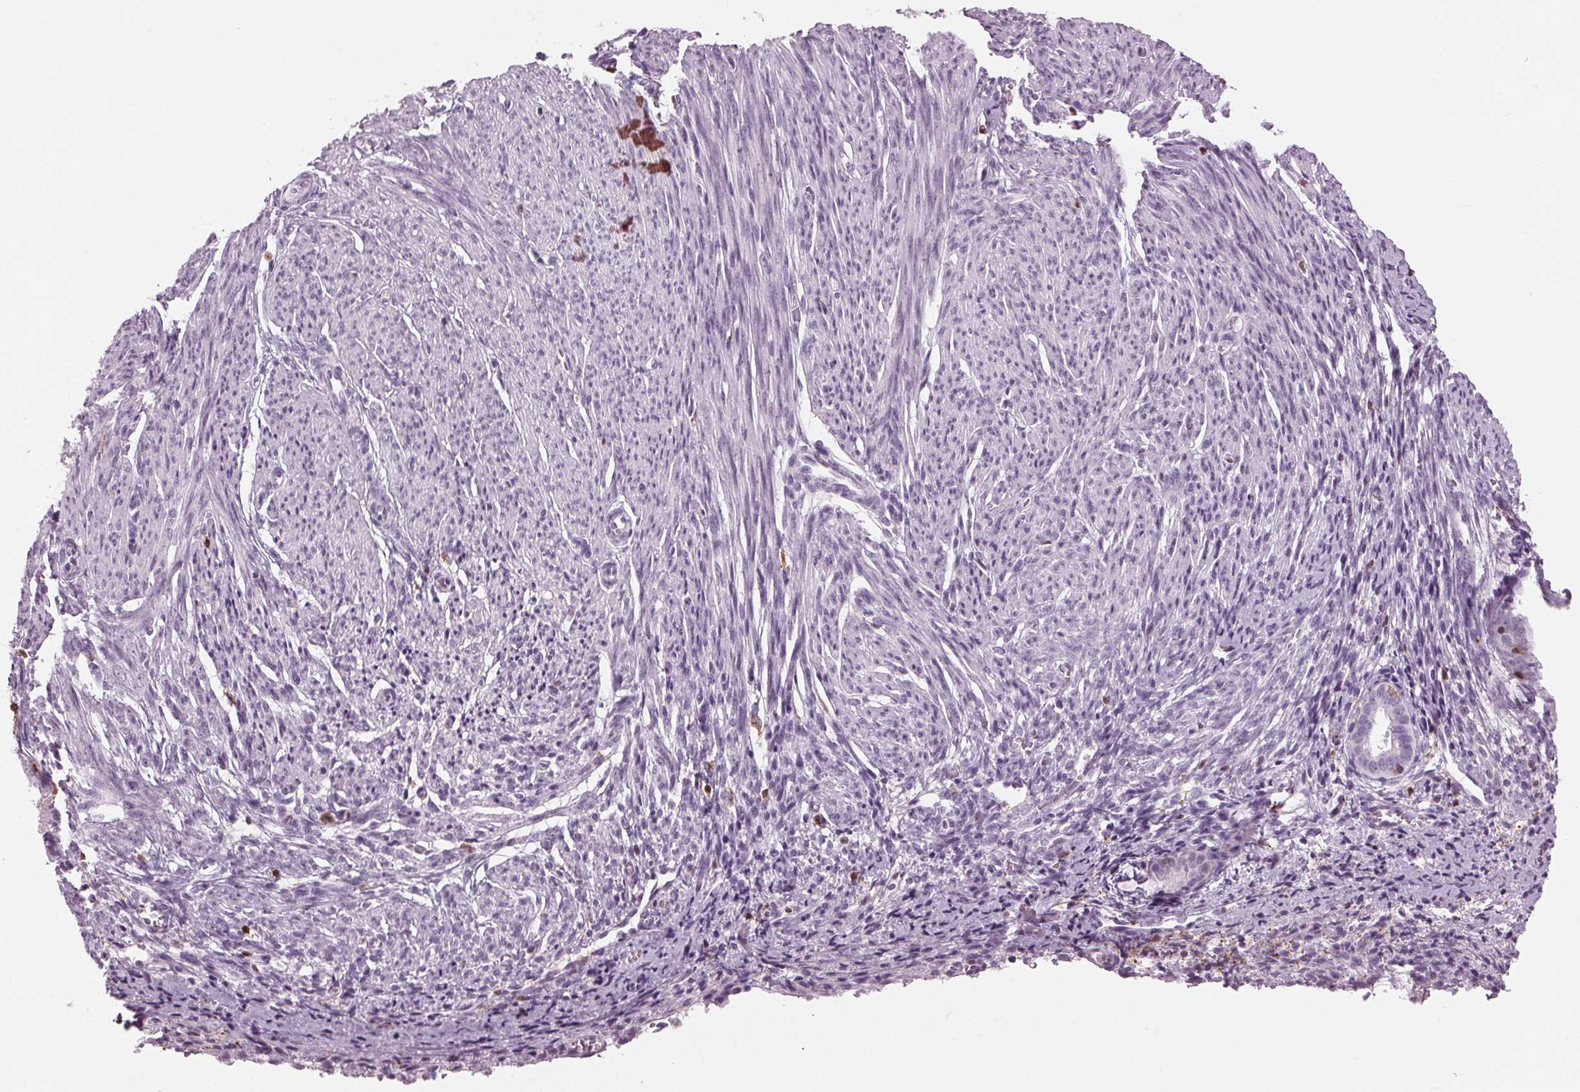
{"staining": {"intensity": "negative", "quantity": "none", "location": "none"}, "tissue": "endometrium", "cell_type": "Cells in endometrial stroma", "image_type": "normal", "snomed": [{"axis": "morphology", "description": "Normal tissue, NOS"}, {"axis": "topography", "description": "Endometrium"}], "caption": "The photomicrograph demonstrates no staining of cells in endometrial stroma in unremarkable endometrium. Brightfield microscopy of immunohistochemistry (IHC) stained with DAB (brown) and hematoxylin (blue), captured at high magnification.", "gene": "BTLA", "patient": {"sex": "female", "age": 50}}